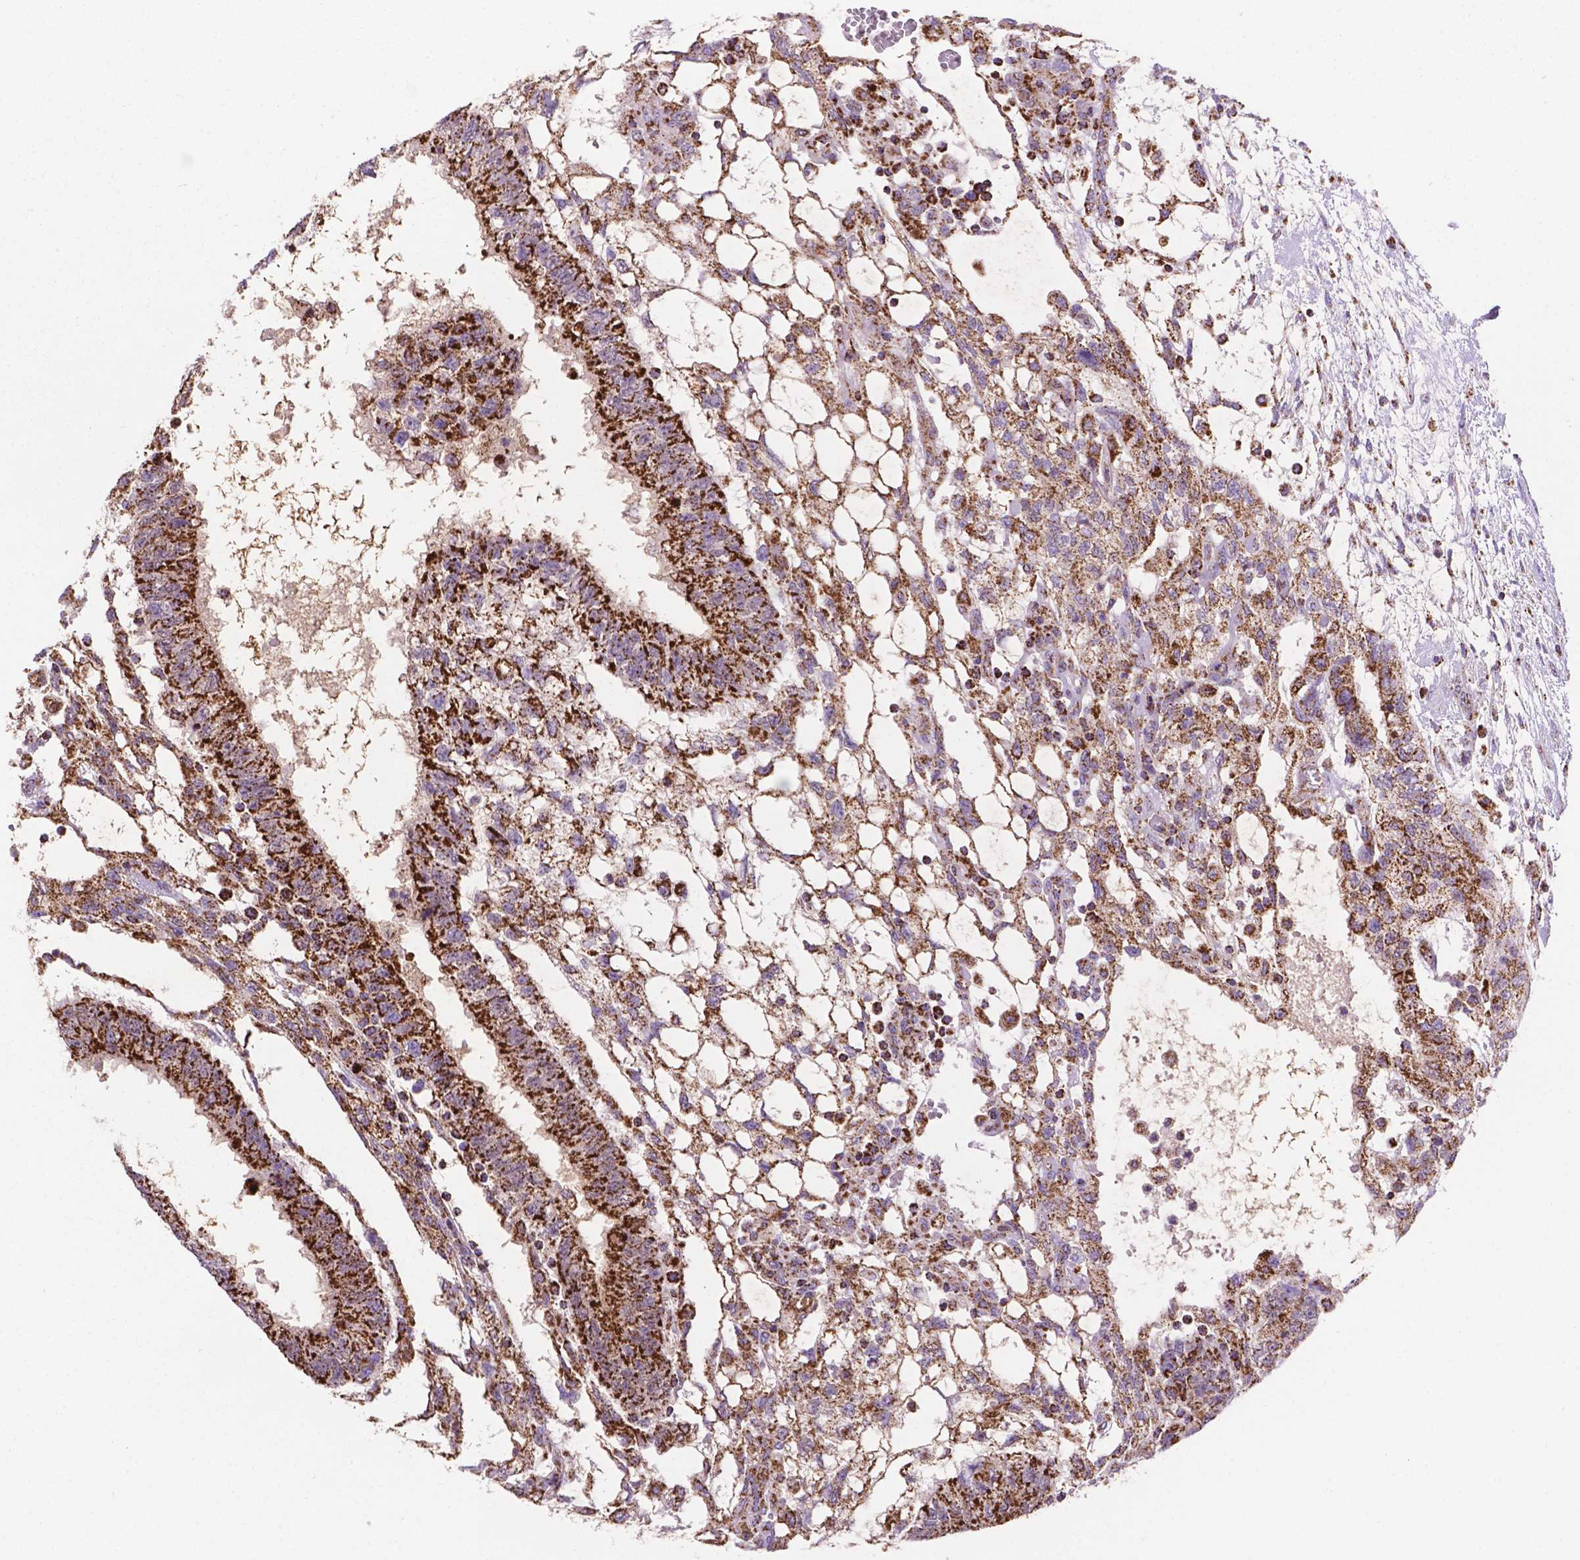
{"staining": {"intensity": "strong", "quantity": ">75%", "location": "cytoplasmic/membranous"}, "tissue": "testis cancer", "cell_type": "Tumor cells", "image_type": "cancer", "snomed": [{"axis": "morphology", "description": "Carcinoma, Embryonal, NOS"}, {"axis": "topography", "description": "Testis"}], "caption": "An immunohistochemistry image of neoplastic tissue is shown. Protein staining in brown highlights strong cytoplasmic/membranous positivity in testis cancer (embryonal carcinoma) within tumor cells.", "gene": "HSPD1", "patient": {"sex": "male", "age": 32}}